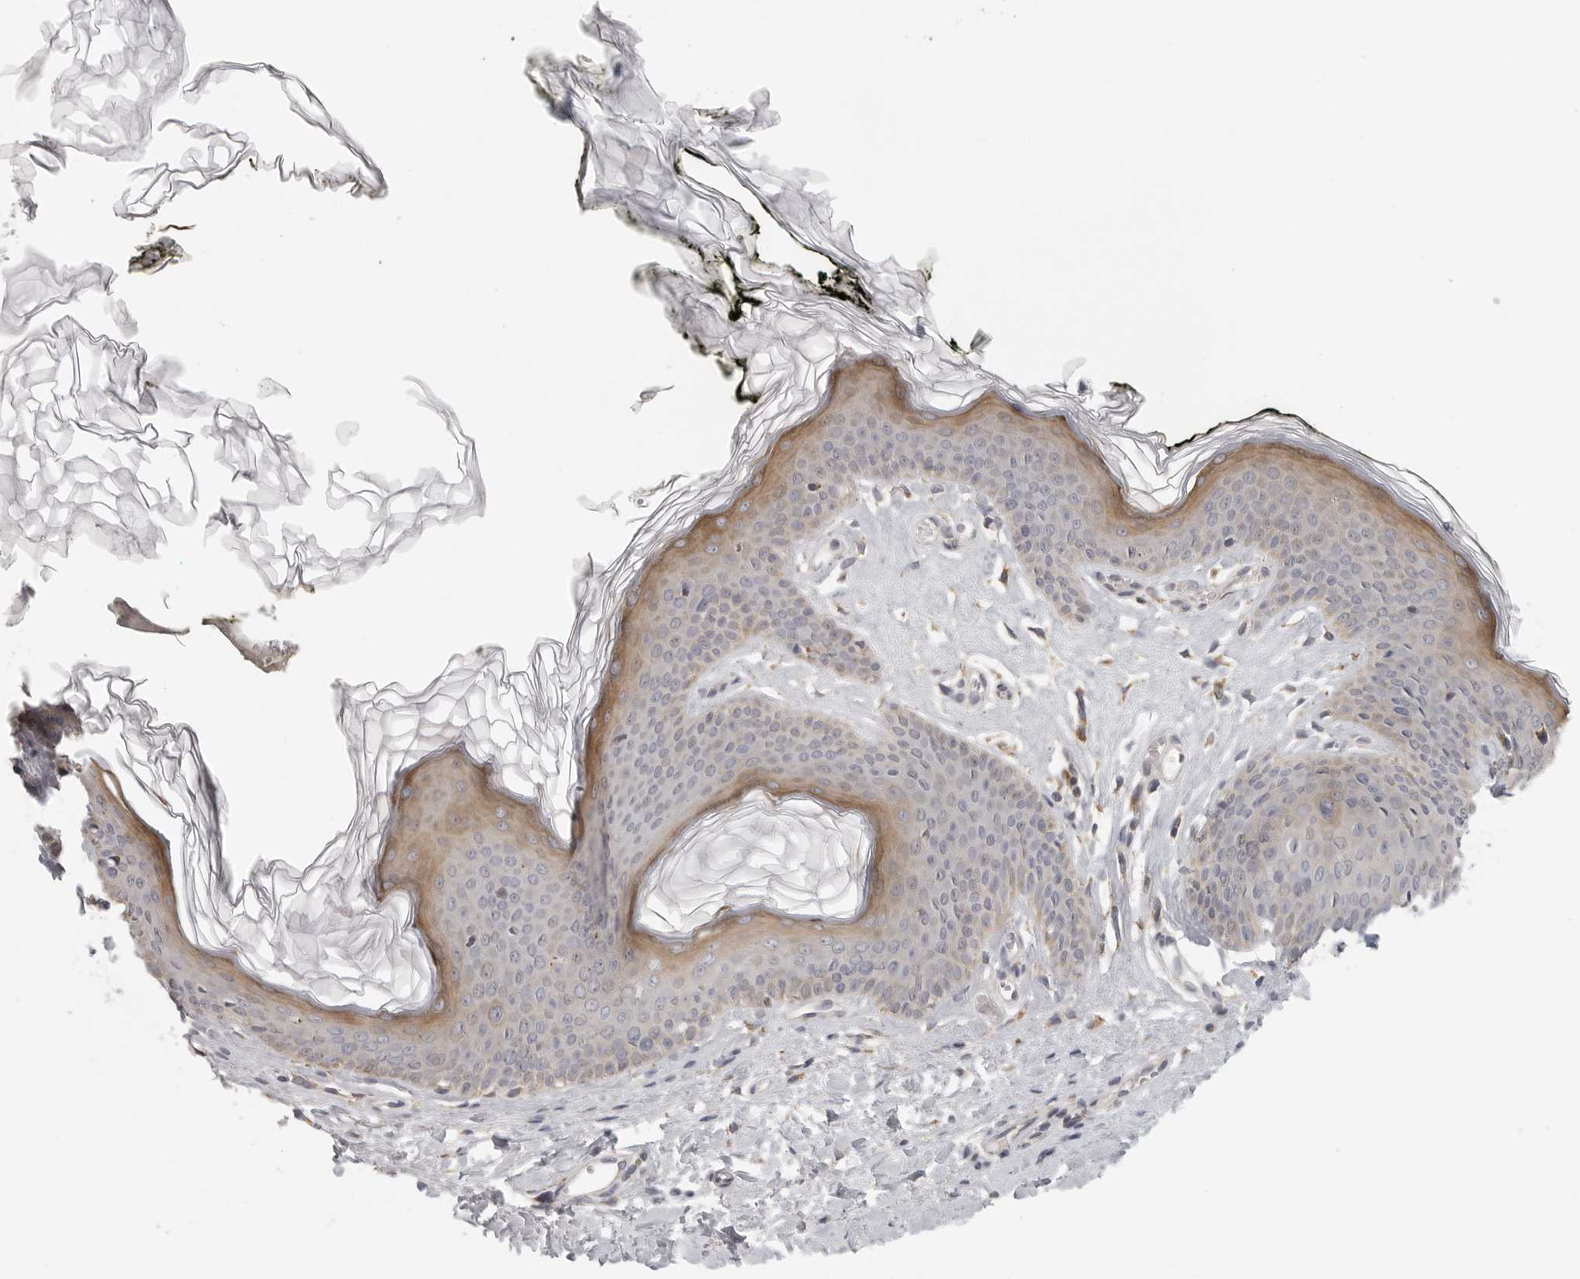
{"staining": {"intensity": "moderate", "quantity": "25%-75%", "location": "cytoplasmic/membranous"}, "tissue": "skin", "cell_type": "Epidermal cells", "image_type": "normal", "snomed": [{"axis": "morphology", "description": "Normal tissue, NOS"}, {"axis": "morphology", "description": "Inflammation, NOS"}, {"axis": "topography", "description": "Vulva"}], "caption": "About 25%-75% of epidermal cells in normal human skin reveal moderate cytoplasmic/membranous protein expression as visualized by brown immunohistochemical staining.", "gene": "RXFP3", "patient": {"sex": "female", "age": 84}}